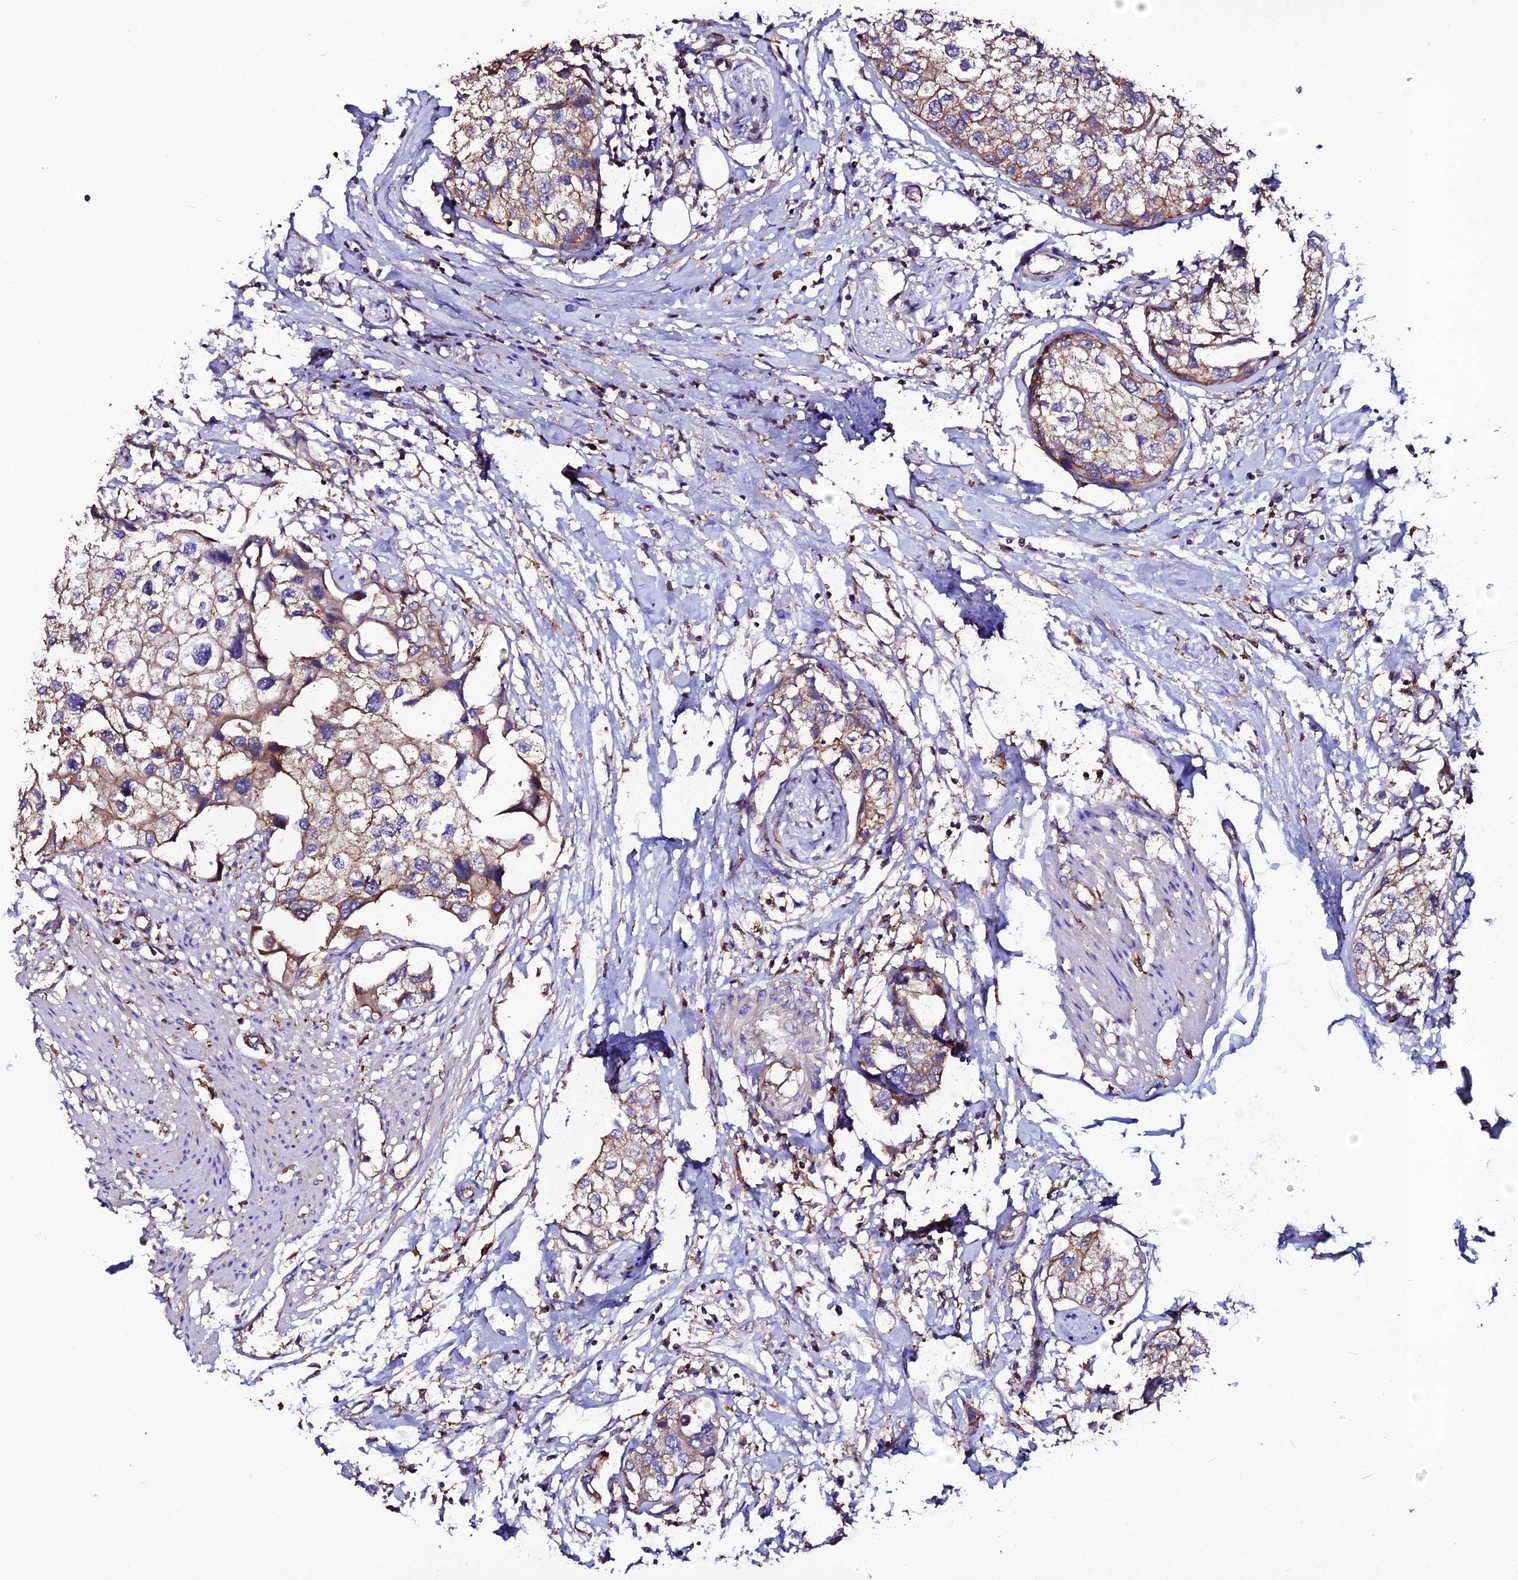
{"staining": {"intensity": "moderate", "quantity": ">75%", "location": "cytoplasmic/membranous"}, "tissue": "urothelial cancer", "cell_type": "Tumor cells", "image_type": "cancer", "snomed": [{"axis": "morphology", "description": "Urothelial carcinoma, High grade"}, {"axis": "topography", "description": "Urinary bladder"}], "caption": "Immunohistochemical staining of high-grade urothelial carcinoma shows medium levels of moderate cytoplasmic/membranous protein staining in about >75% of tumor cells. Nuclei are stained in blue.", "gene": "USP17L15", "patient": {"sex": "male", "age": 64}}